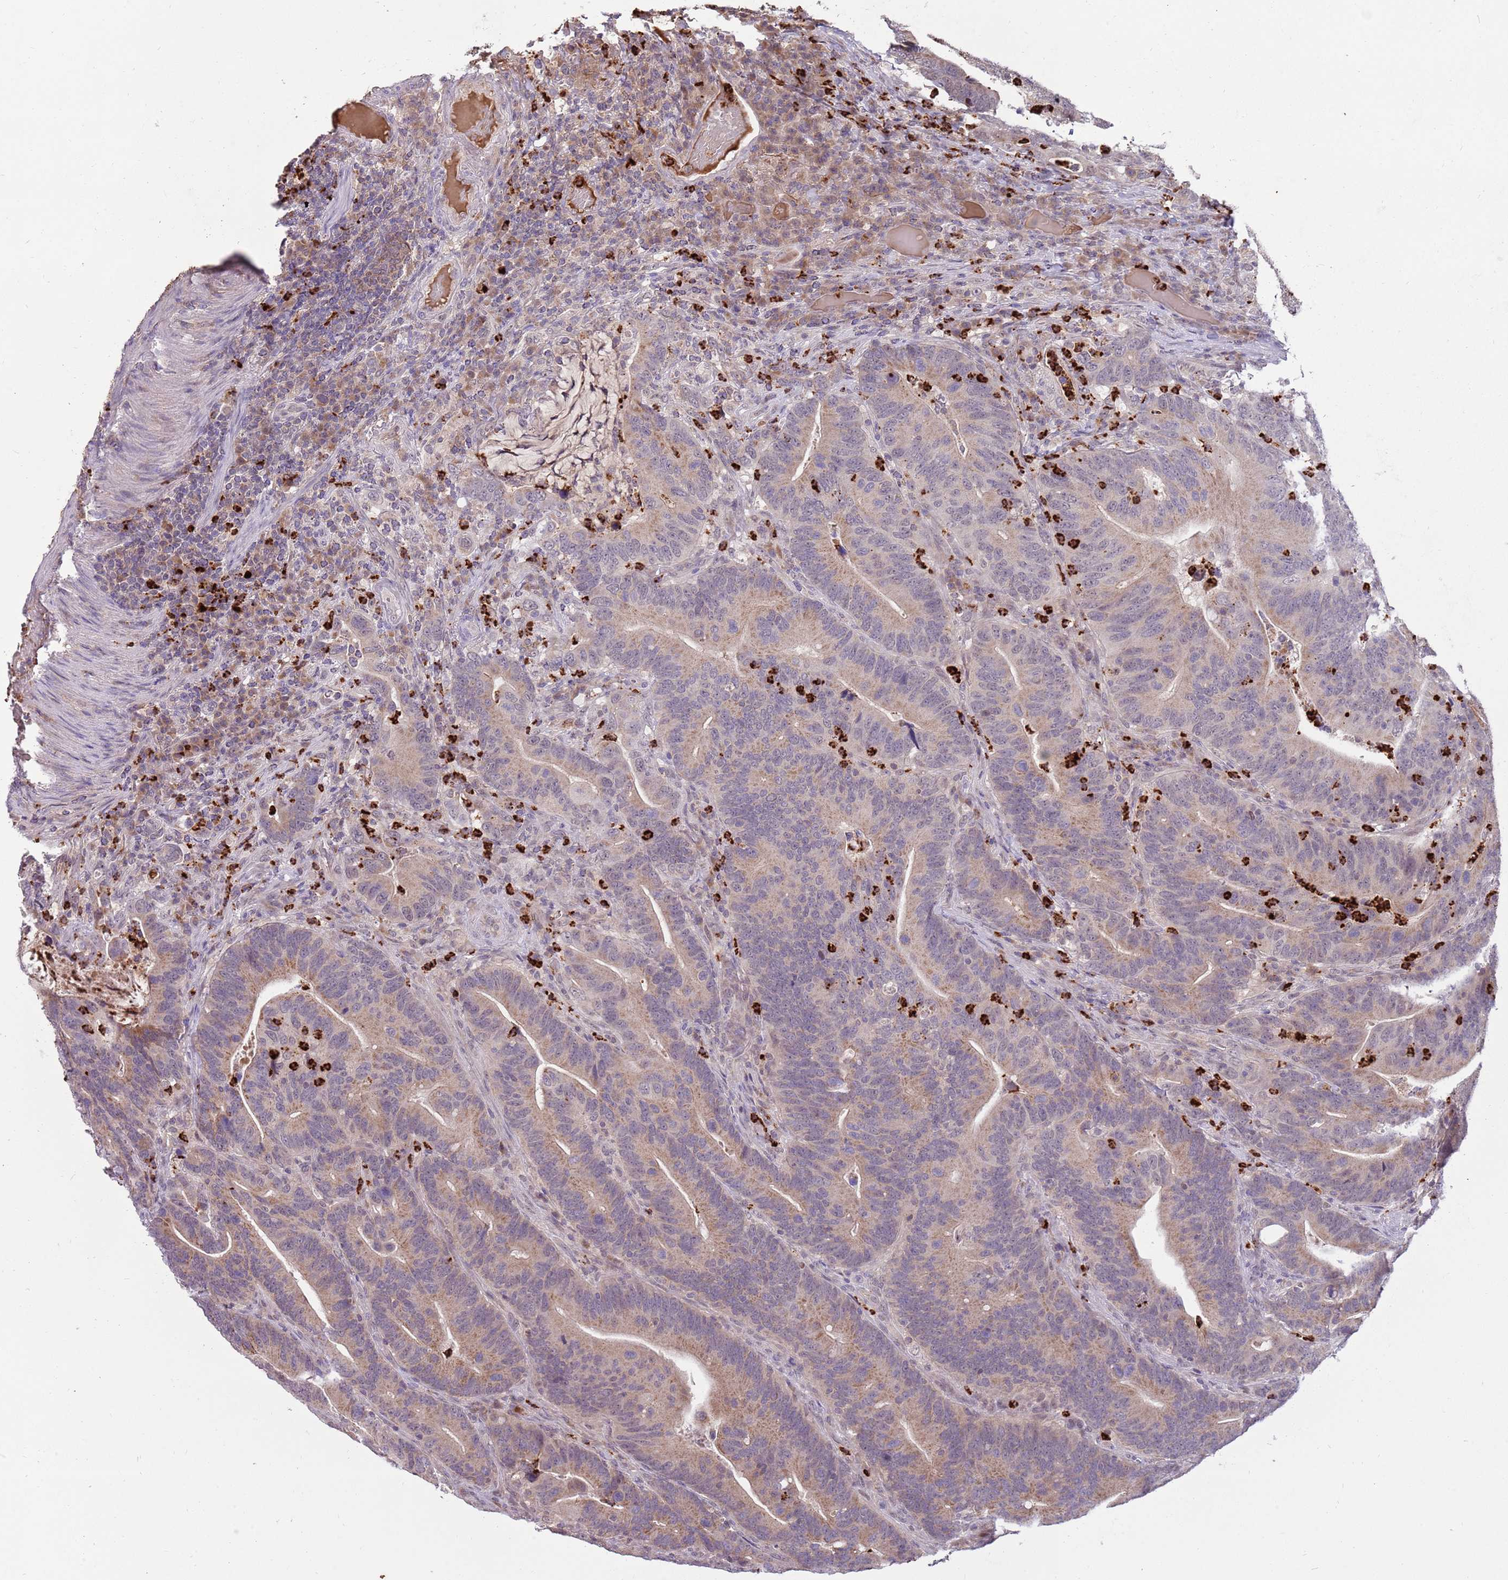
{"staining": {"intensity": "moderate", "quantity": "25%-75%", "location": "cytoplasmic/membranous"}, "tissue": "colorectal cancer", "cell_type": "Tumor cells", "image_type": "cancer", "snomed": [{"axis": "morphology", "description": "Adenocarcinoma, NOS"}, {"axis": "topography", "description": "Colon"}], "caption": "Immunohistochemical staining of colorectal cancer exhibits medium levels of moderate cytoplasmic/membranous expression in about 25%-75% of tumor cells. The staining was performed using DAB (3,3'-diaminobenzidine) to visualize the protein expression in brown, while the nuclei were stained in blue with hematoxylin (Magnification: 20x).", "gene": "NBPF6", "patient": {"sex": "female", "age": 66}}